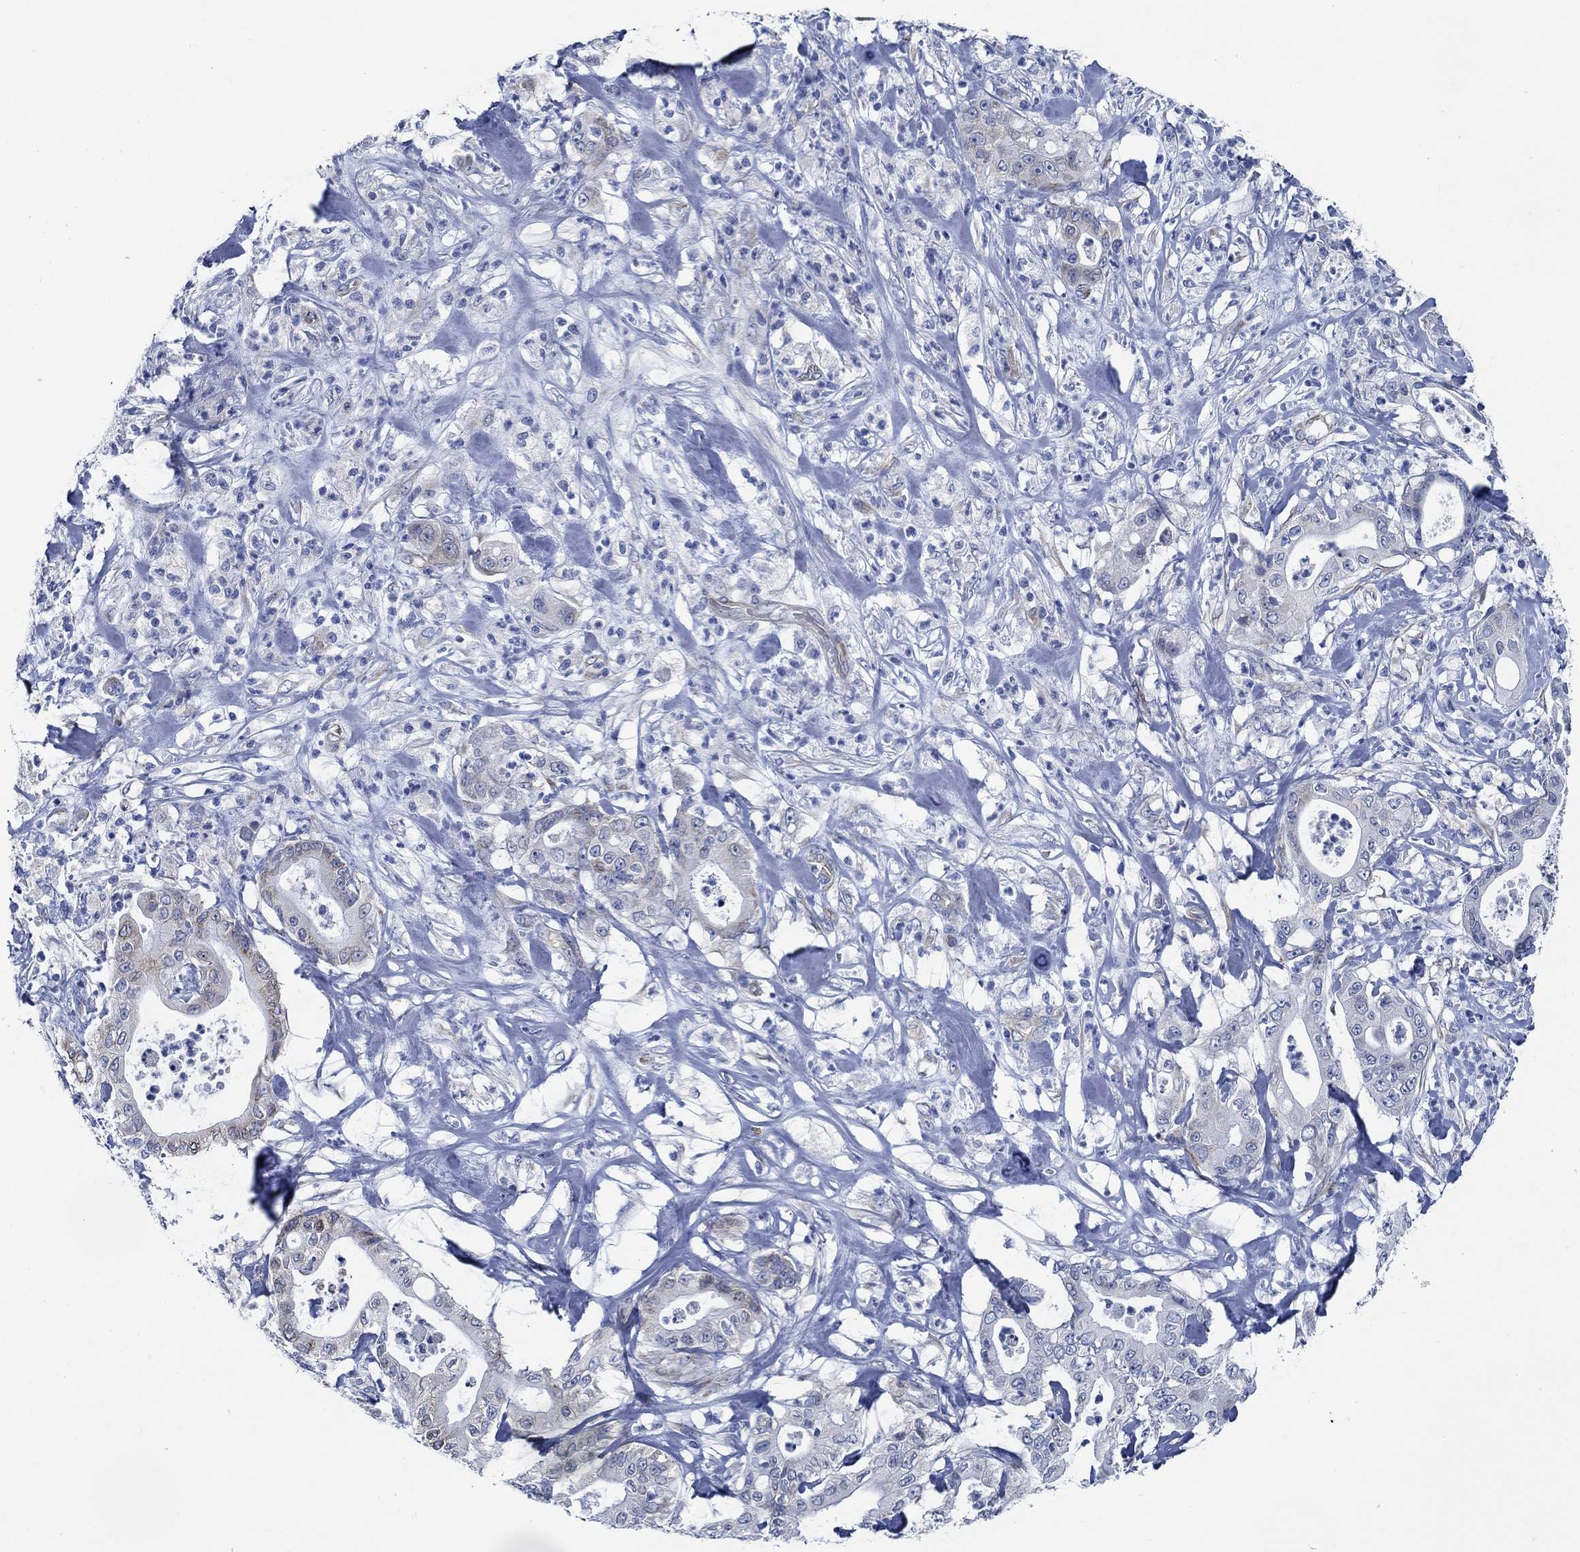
{"staining": {"intensity": "weak", "quantity": "<25%", "location": "cytoplasmic/membranous"}, "tissue": "pancreatic cancer", "cell_type": "Tumor cells", "image_type": "cancer", "snomed": [{"axis": "morphology", "description": "Adenocarcinoma, NOS"}, {"axis": "topography", "description": "Pancreas"}], "caption": "Immunohistochemical staining of human adenocarcinoma (pancreatic) shows no significant positivity in tumor cells.", "gene": "HECW2", "patient": {"sex": "male", "age": 71}}